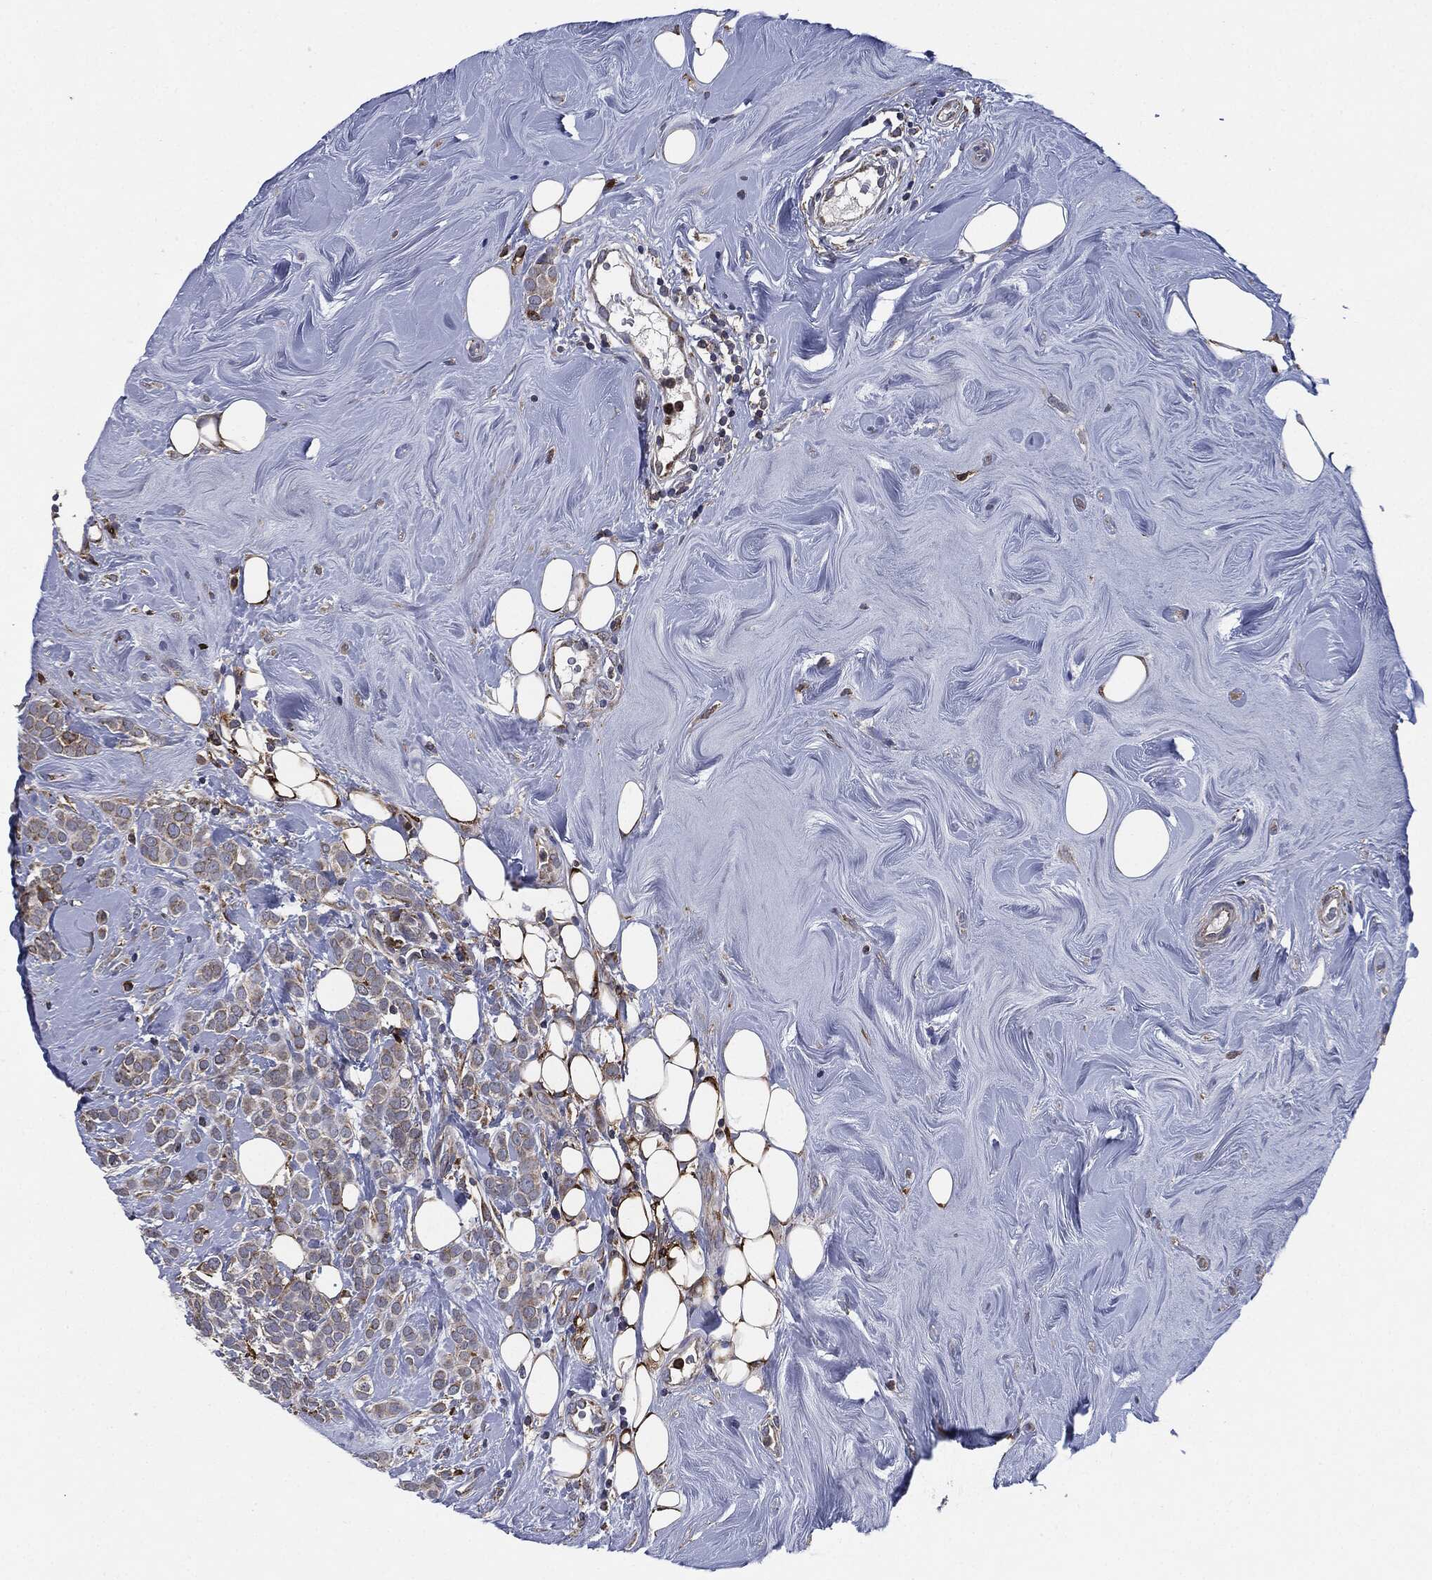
{"staining": {"intensity": "moderate", "quantity": "25%-75%", "location": "cytoplasmic/membranous"}, "tissue": "breast cancer", "cell_type": "Tumor cells", "image_type": "cancer", "snomed": [{"axis": "morphology", "description": "Lobular carcinoma"}, {"axis": "topography", "description": "Breast"}], "caption": "Moderate cytoplasmic/membranous expression for a protein is seen in about 25%-75% of tumor cells of breast lobular carcinoma using immunohistochemistry.", "gene": "TMEM11", "patient": {"sex": "female", "age": 49}}